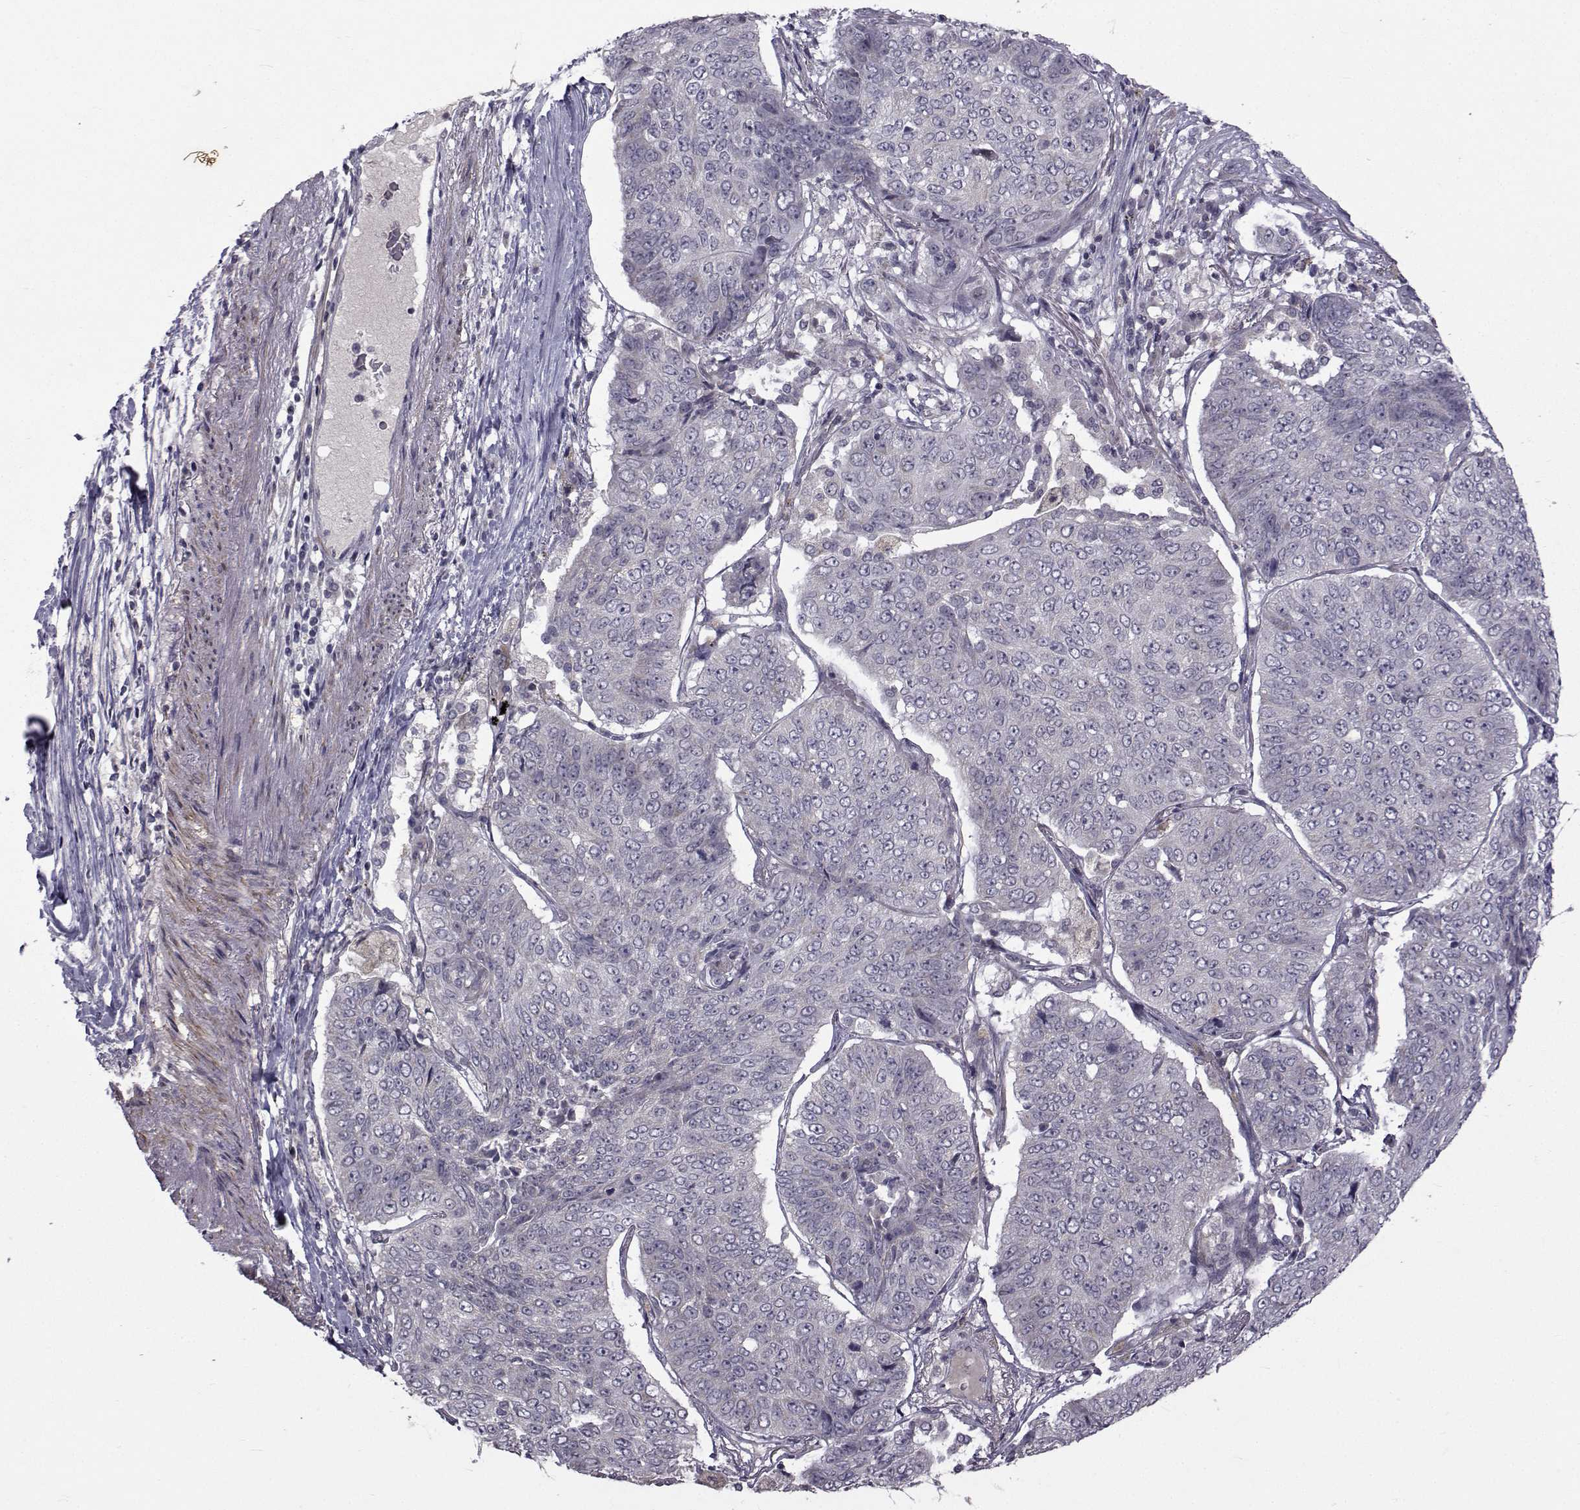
{"staining": {"intensity": "negative", "quantity": "none", "location": "none"}, "tissue": "lung cancer", "cell_type": "Tumor cells", "image_type": "cancer", "snomed": [{"axis": "morphology", "description": "Normal tissue, NOS"}, {"axis": "morphology", "description": "Squamous cell carcinoma, NOS"}, {"axis": "topography", "description": "Bronchus"}, {"axis": "topography", "description": "Lung"}], "caption": "This is an immunohistochemistry (IHC) micrograph of lung cancer. There is no positivity in tumor cells.", "gene": "FDXR", "patient": {"sex": "male", "age": 64}}